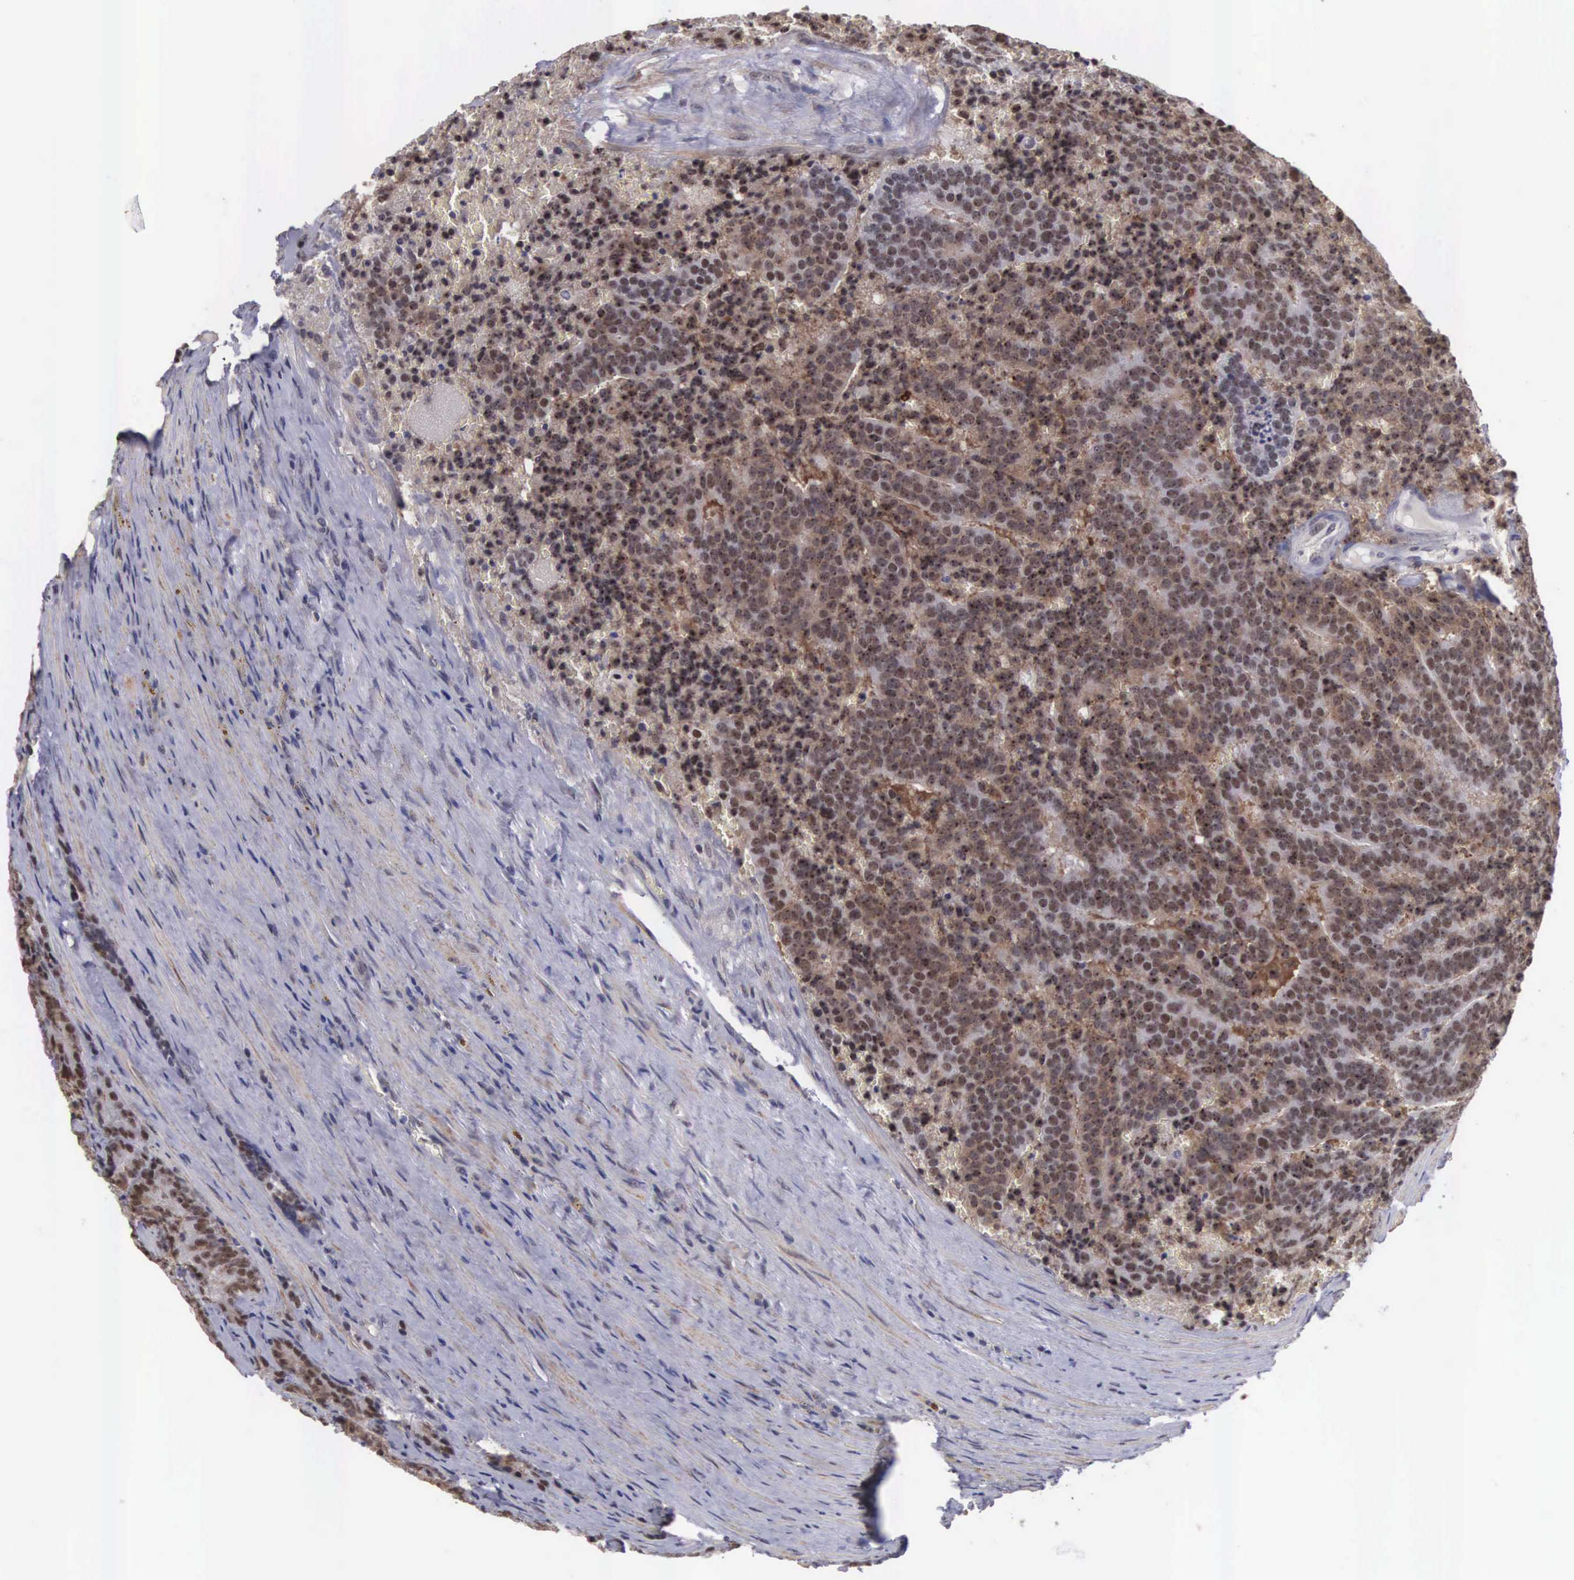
{"staining": {"intensity": "moderate", "quantity": ">75%", "location": "nuclear"}, "tissue": "prostate cancer", "cell_type": "Tumor cells", "image_type": "cancer", "snomed": [{"axis": "morphology", "description": "Adenocarcinoma, Medium grade"}, {"axis": "topography", "description": "Prostate"}], "caption": "Adenocarcinoma (medium-grade) (prostate) tissue shows moderate nuclear expression in about >75% of tumor cells", "gene": "ZNF275", "patient": {"sex": "male", "age": 65}}